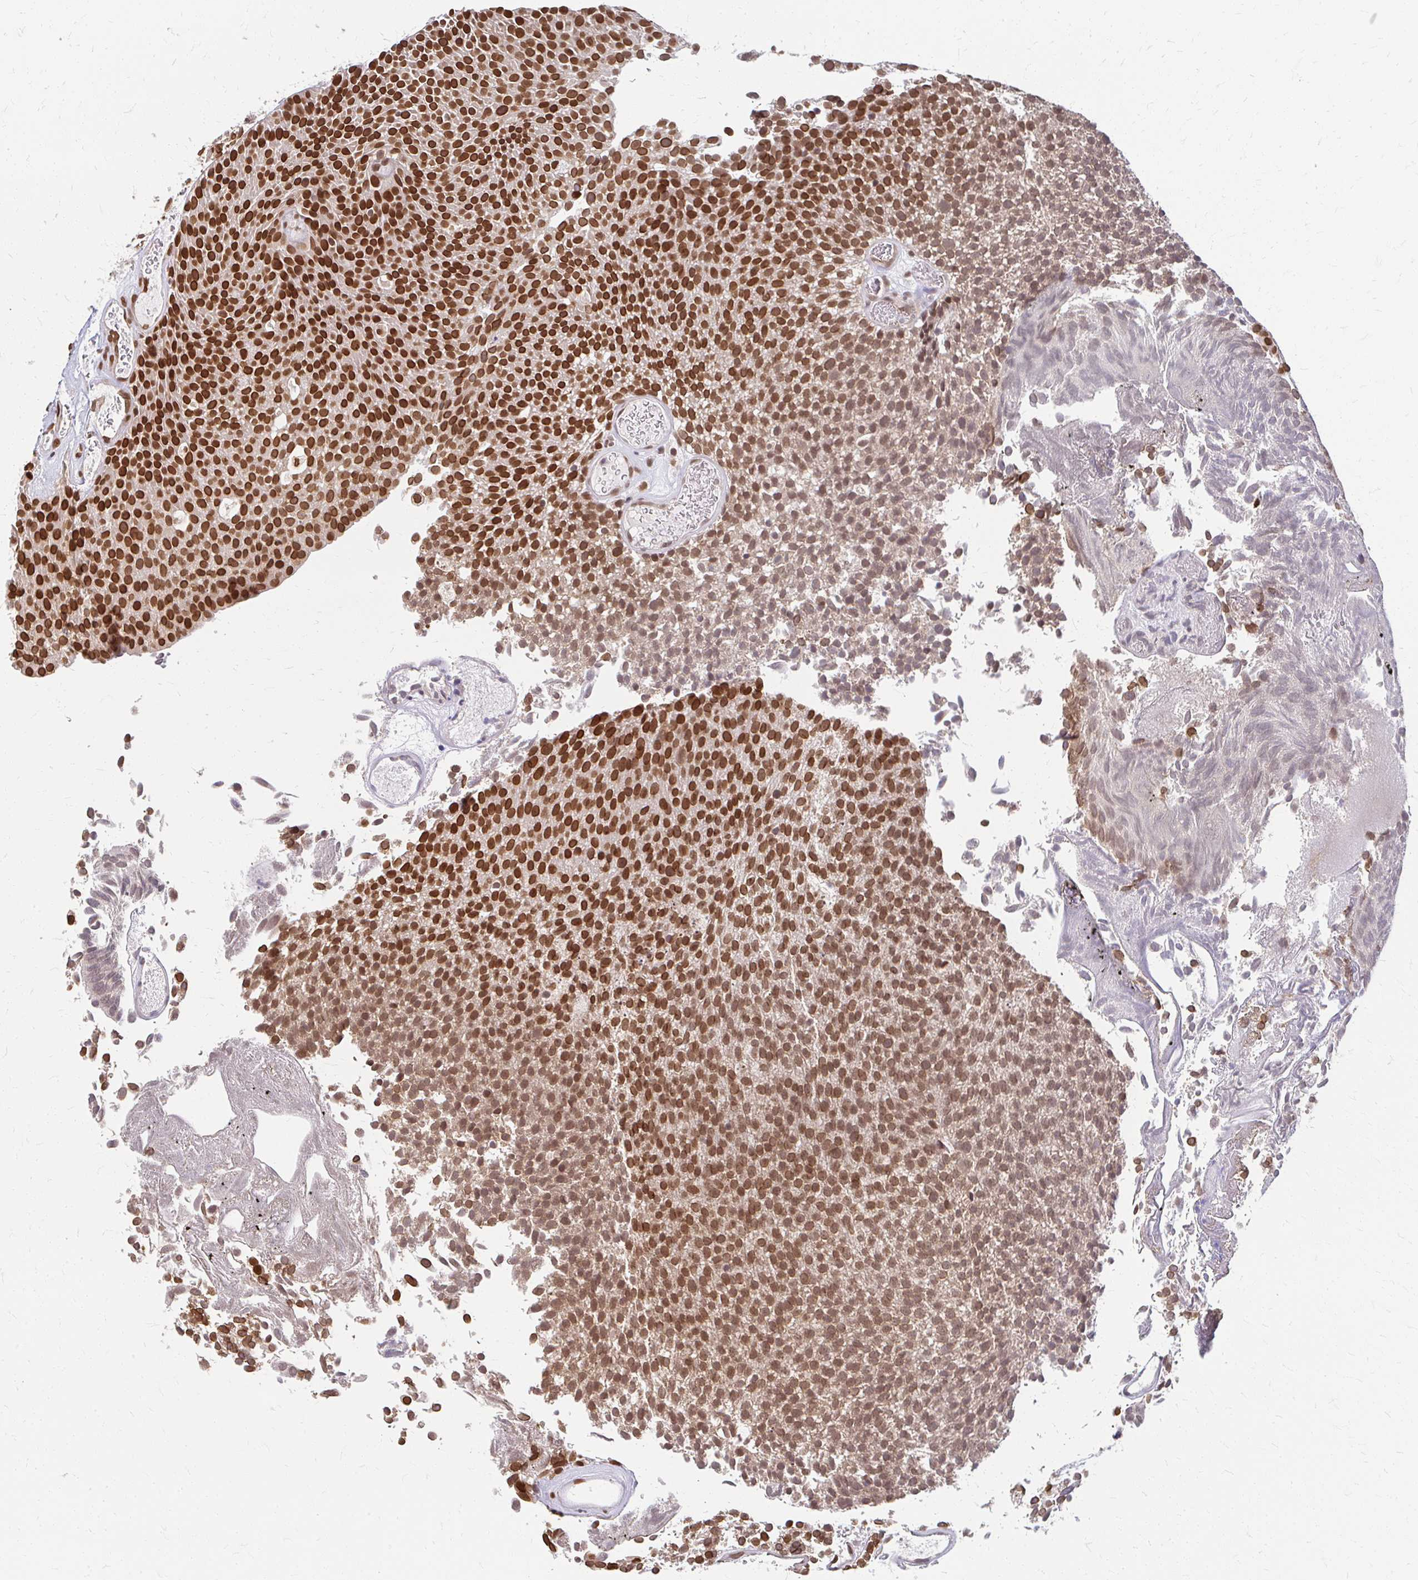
{"staining": {"intensity": "strong", "quantity": ">75%", "location": "cytoplasmic/membranous,nuclear"}, "tissue": "urothelial cancer", "cell_type": "Tumor cells", "image_type": "cancer", "snomed": [{"axis": "morphology", "description": "Urothelial carcinoma, Low grade"}, {"axis": "topography", "description": "Urinary bladder"}], "caption": "IHC (DAB) staining of human urothelial cancer demonstrates strong cytoplasmic/membranous and nuclear protein staining in about >75% of tumor cells. The protein is shown in brown color, while the nuclei are stained blue.", "gene": "XPO1", "patient": {"sex": "female", "age": 79}}